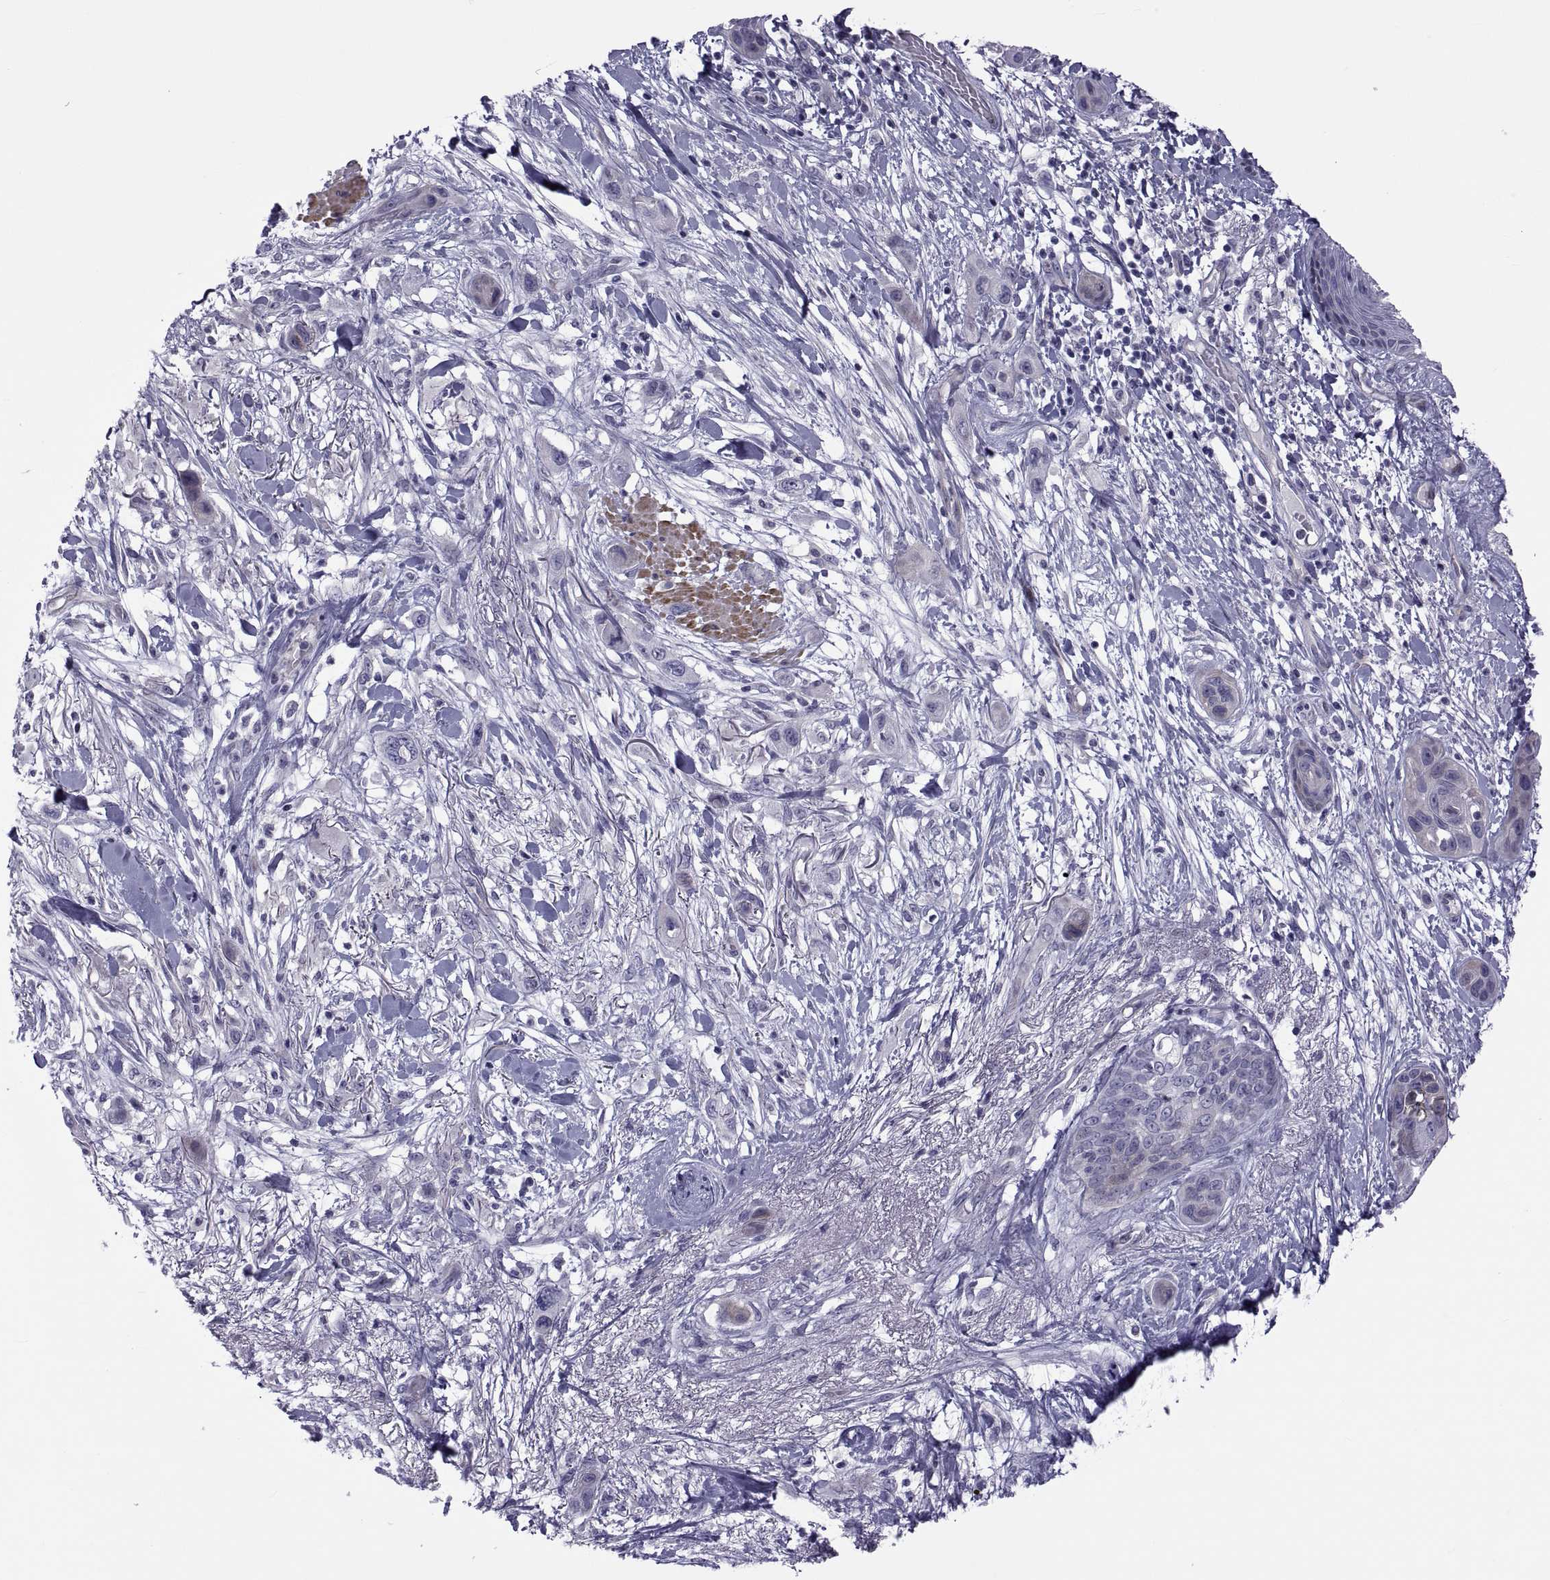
{"staining": {"intensity": "negative", "quantity": "none", "location": "none"}, "tissue": "skin cancer", "cell_type": "Tumor cells", "image_type": "cancer", "snomed": [{"axis": "morphology", "description": "Squamous cell carcinoma, NOS"}, {"axis": "topography", "description": "Skin"}], "caption": "This is a histopathology image of IHC staining of skin cancer (squamous cell carcinoma), which shows no expression in tumor cells.", "gene": "TMEM158", "patient": {"sex": "male", "age": 79}}